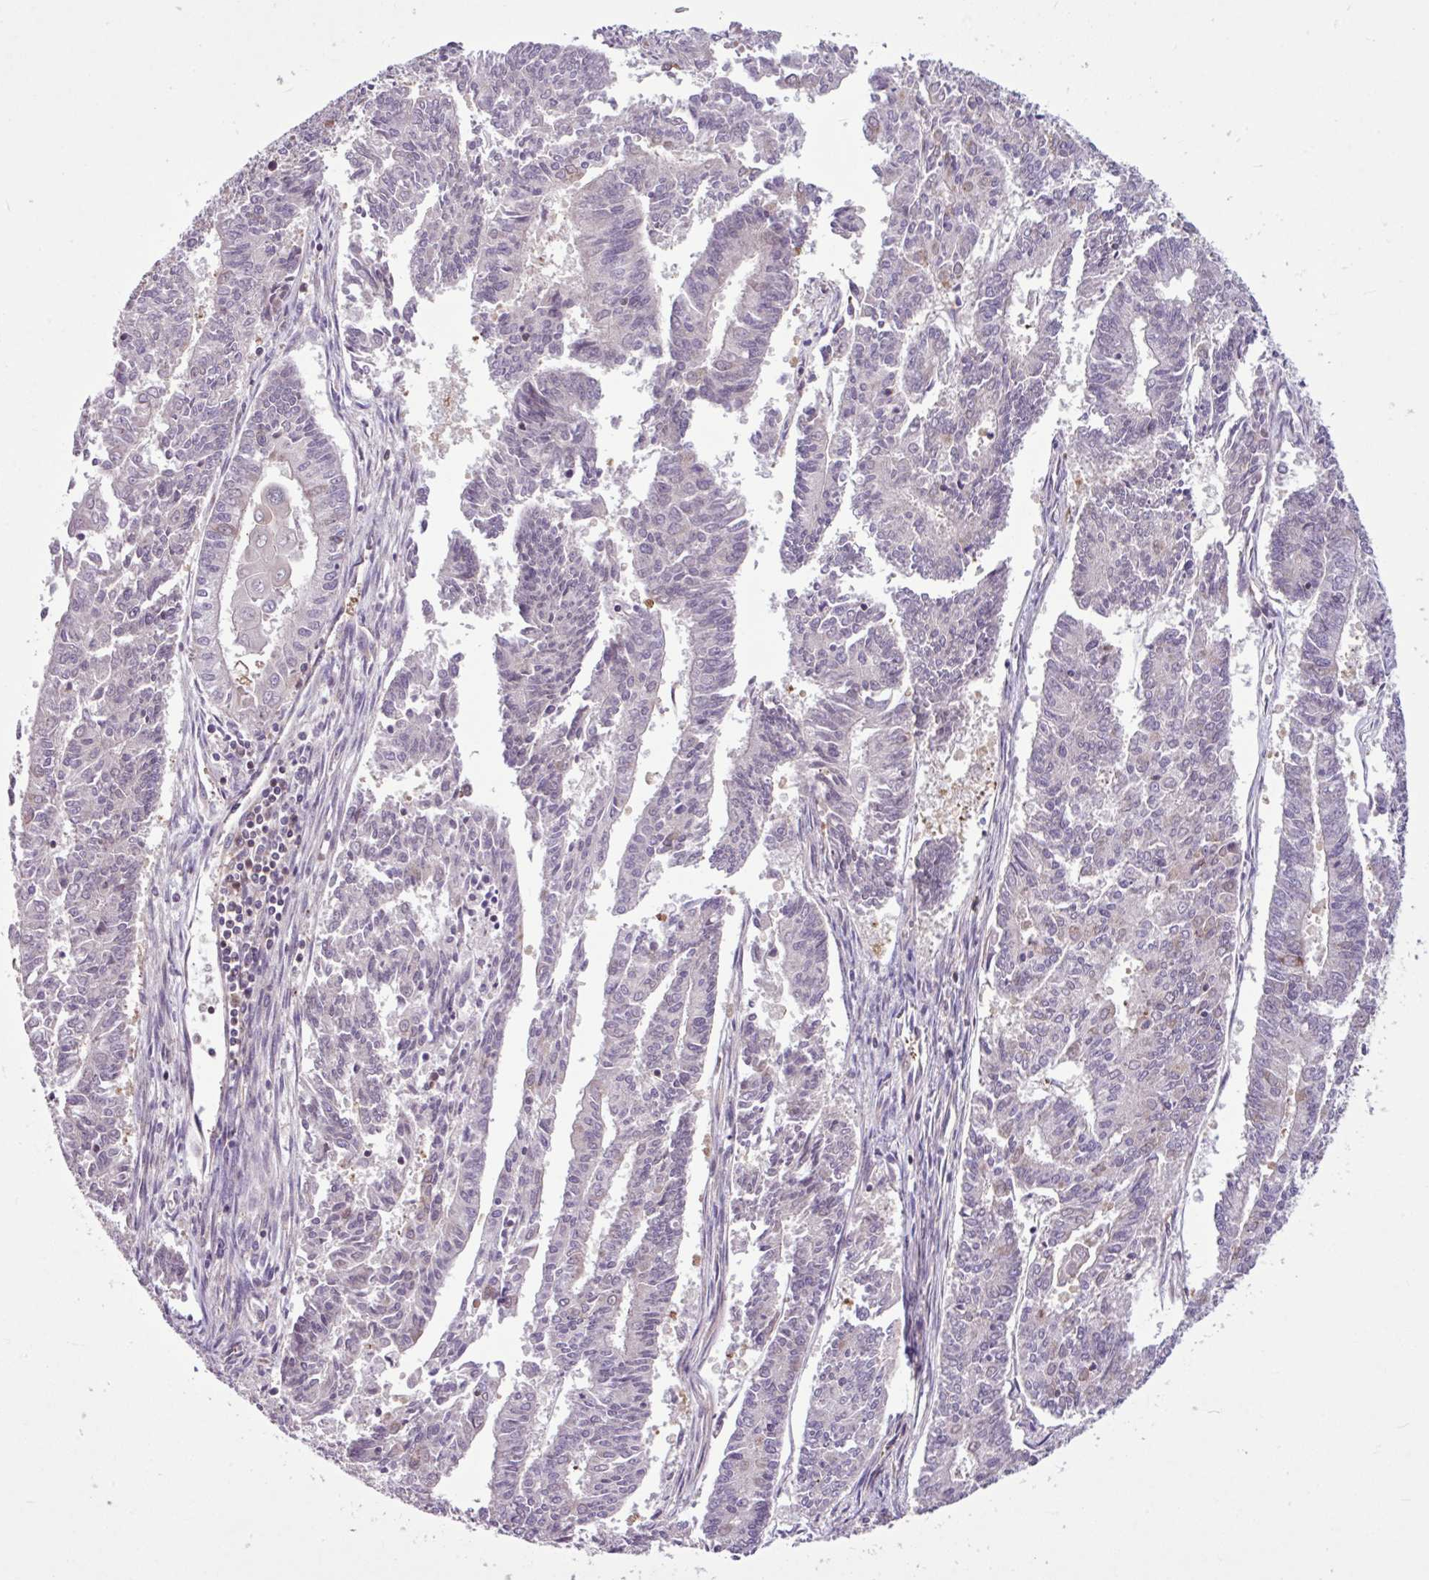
{"staining": {"intensity": "moderate", "quantity": "25%-75%", "location": "cytoplasmic/membranous"}, "tissue": "endometrial cancer", "cell_type": "Tumor cells", "image_type": "cancer", "snomed": [{"axis": "morphology", "description": "Adenocarcinoma, NOS"}, {"axis": "topography", "description": "Endometrium"}], "caption": "An image of human adenocarcinoma (endometrial) stained for a protein exhibits moderate cytoplasmic/membranous brown staining in tumor cells.", "gene": "MROH2A", "patient": {"sex": "female", "age": 59}}